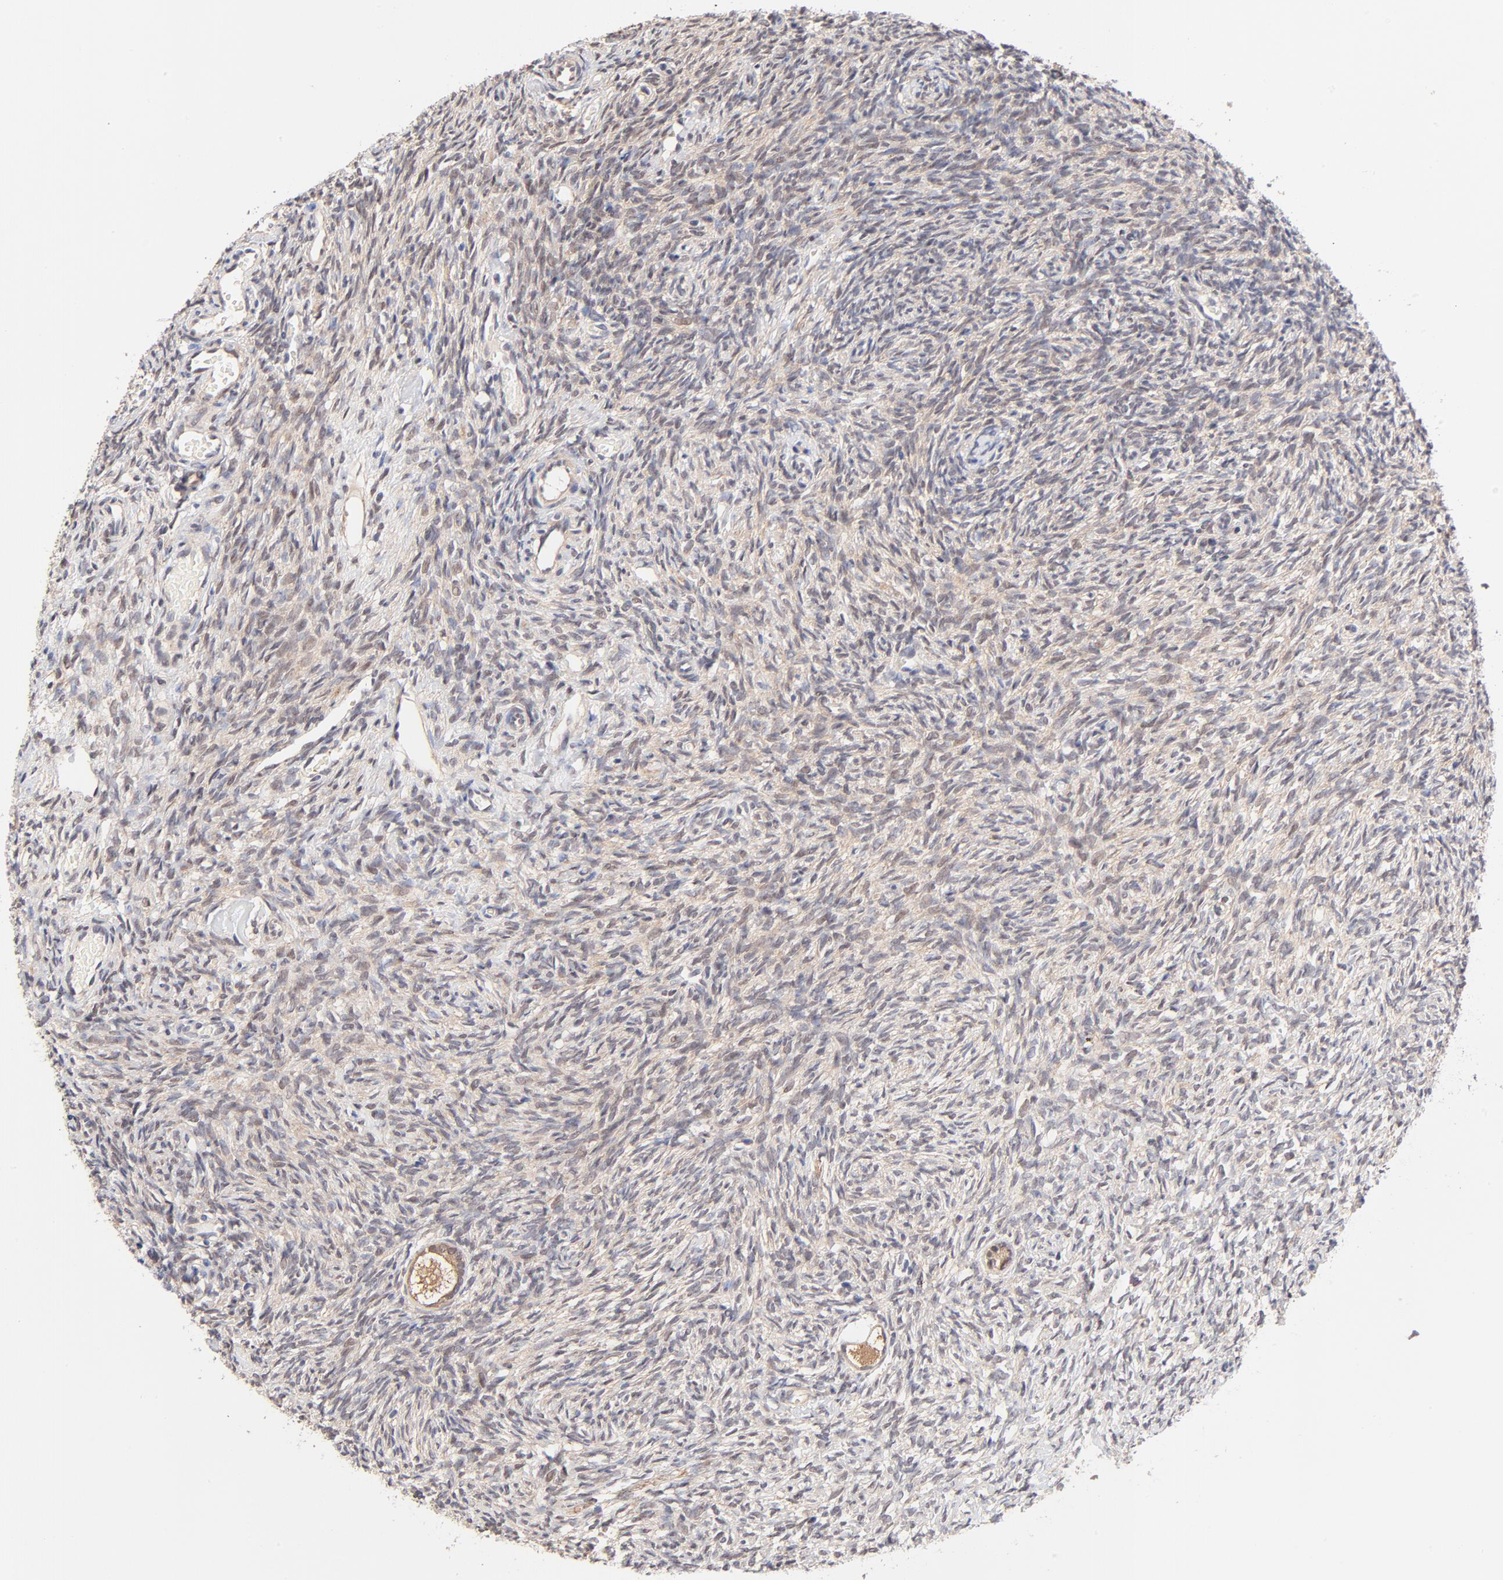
{"staining": {"intensity": "moderate", "quantity": ">75%", "location": "cytoplasmic/membranous,nuclear"}, "tissue": "ovary", "cell_type": "Follicle cells", "image_type": "normal", "snomed": [{"axis": "morphology", "description": "Normal tissue, NOS"}, {"axis": "topography", "description": "Ovary"}], "caption": "This photomicrograph exhibits immunohistochemistry staining of unremarkable human ovary, with medium moderate cytoplasmic/membranous,nuclear staining in approximately >75% of follicle cells.", "gene": "TXNL1", "patient": {"sex": "female", "age": 35}}